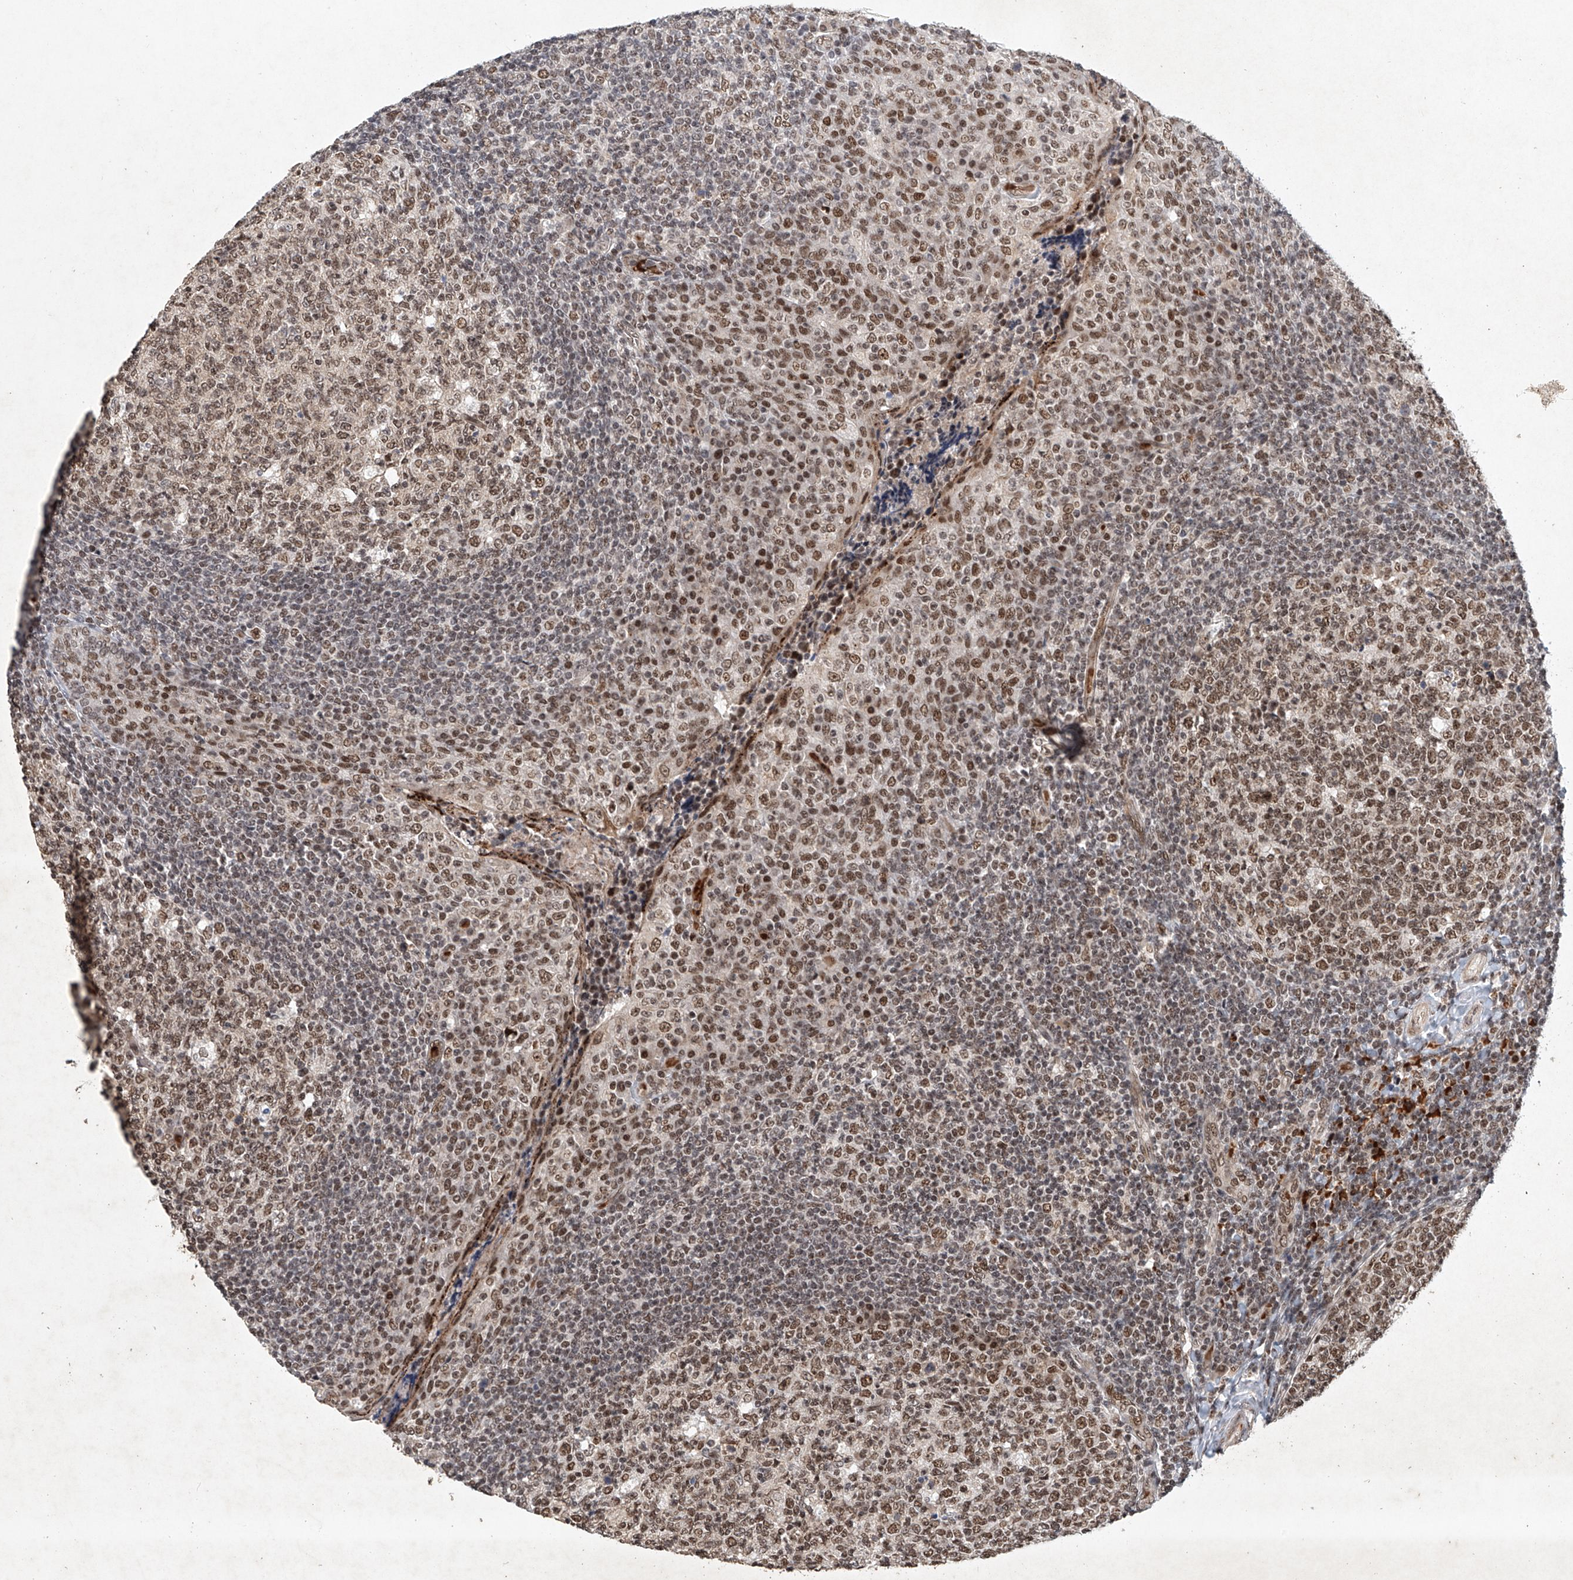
{"staining": {"intensity": "moderate", "quantity": ">75%", "location": "nuclear"}, "tissue": "tonsil", "cell_type": "Germinal center cells", "image_type": "normal", "snomed": [{"axis": "morphology", "description": "Normal tissue, NOS"}, {"axis": "topography", "description": "Tonsil"}], "caption": "Immunohistochemistry image of normal tonsil: human tonsil stained using IHC demonstrates medium levels of moderate protein expression localized specifically in the nuclear of germinal center cells, appearing as a nuclear brown color.", "gene": "ZNF470", "patient": {"sex": "female", "age": 19}}